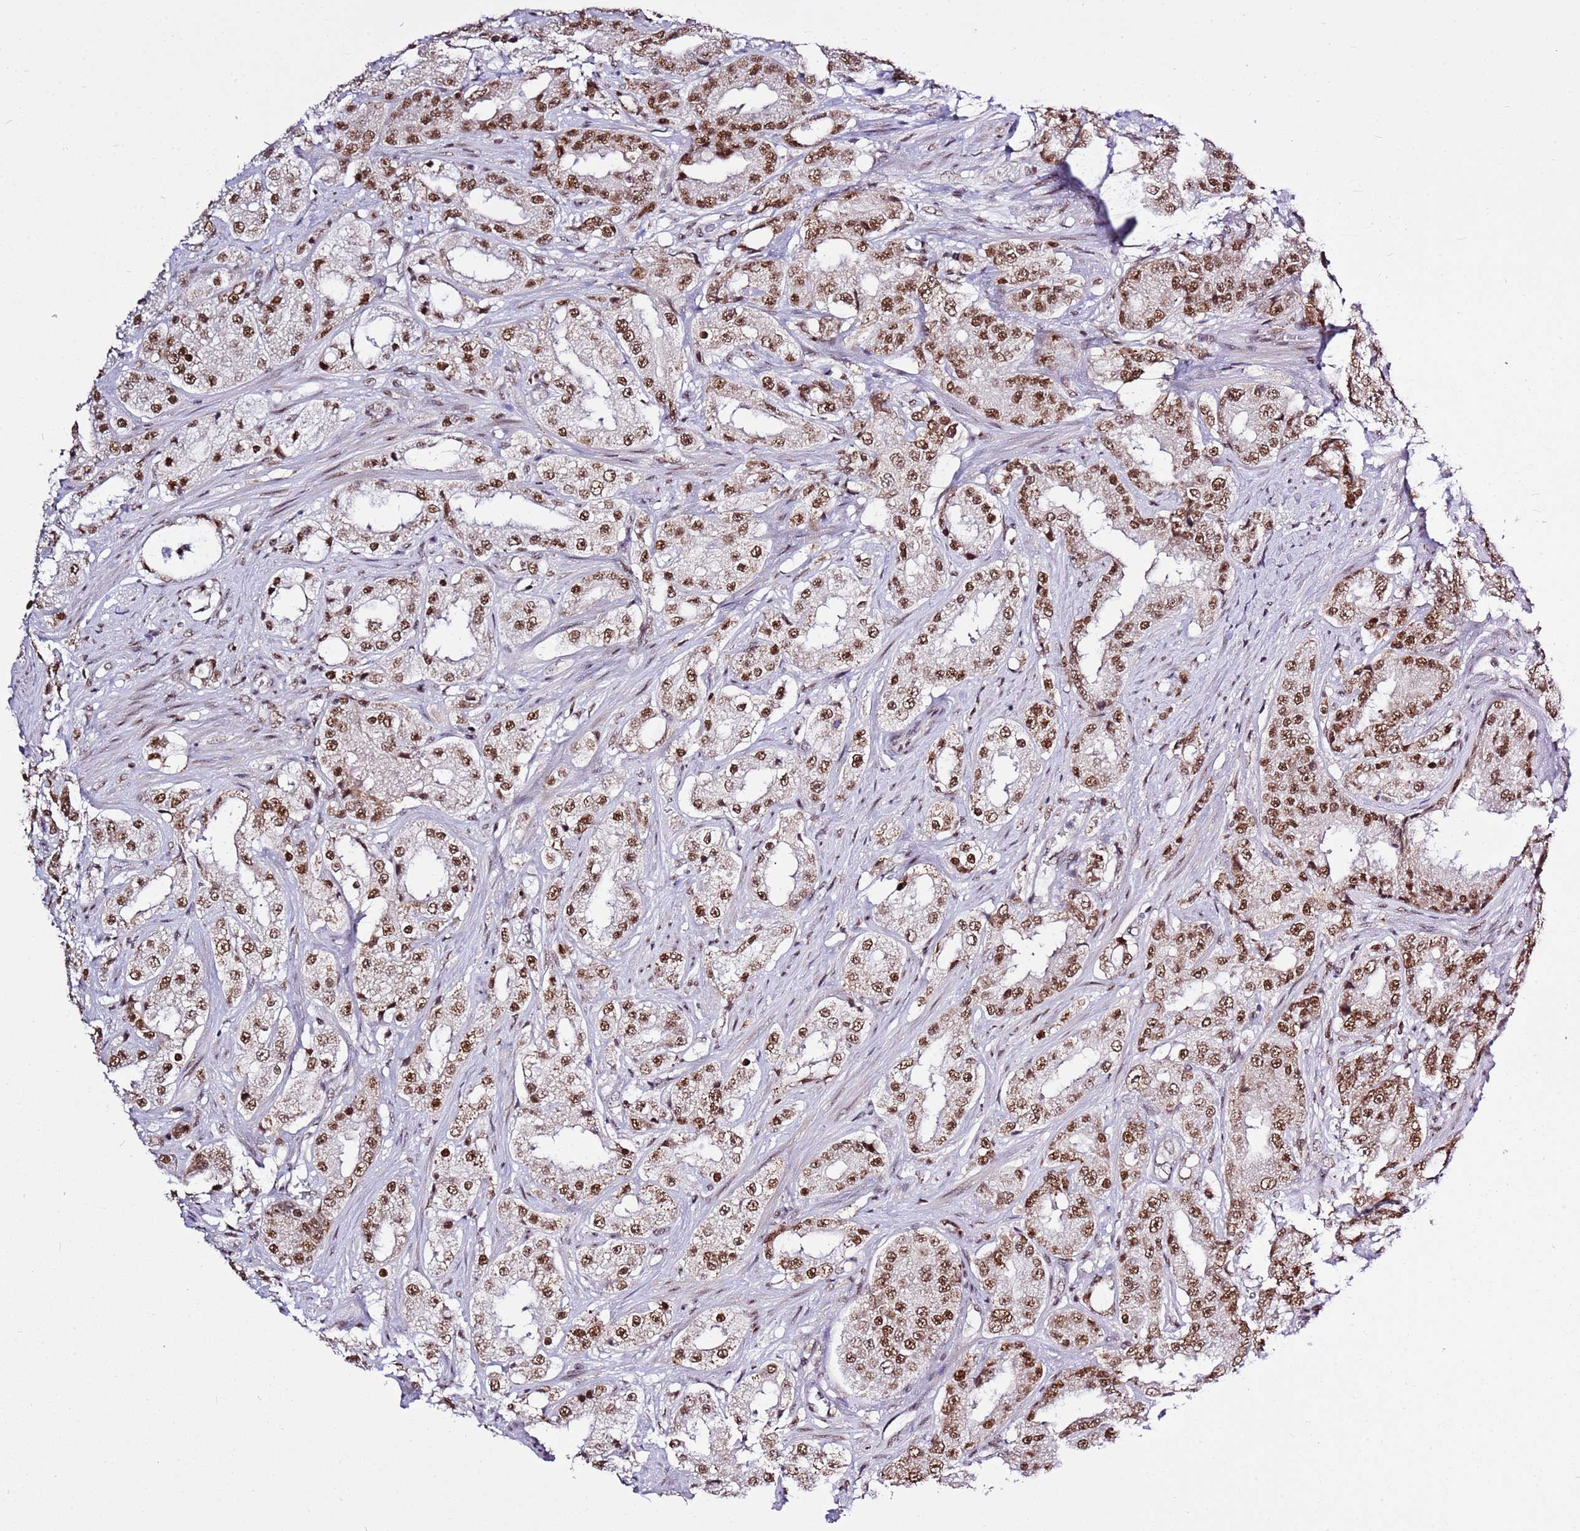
{"staining": {"intensity": "strong", "quantity": ">75%", "location": "nuclear"}, "tissue": "prostate cancer", "cell_type": "Tumor cells", "image_type": "cancer", "snomed": [{"axis": "morphology", "description": "Adenocarcinoma, High grade"}, {"axis": "topography", "description": "Prostate"}], "caption": "Tumor cells exhibit high levels of strong nuclear staining in approximately >75% of cells in human prostate adenocarcinoma (high-grade).", "gene": "AKAP8L", "patient": {"sex": "male", "age": 73}}